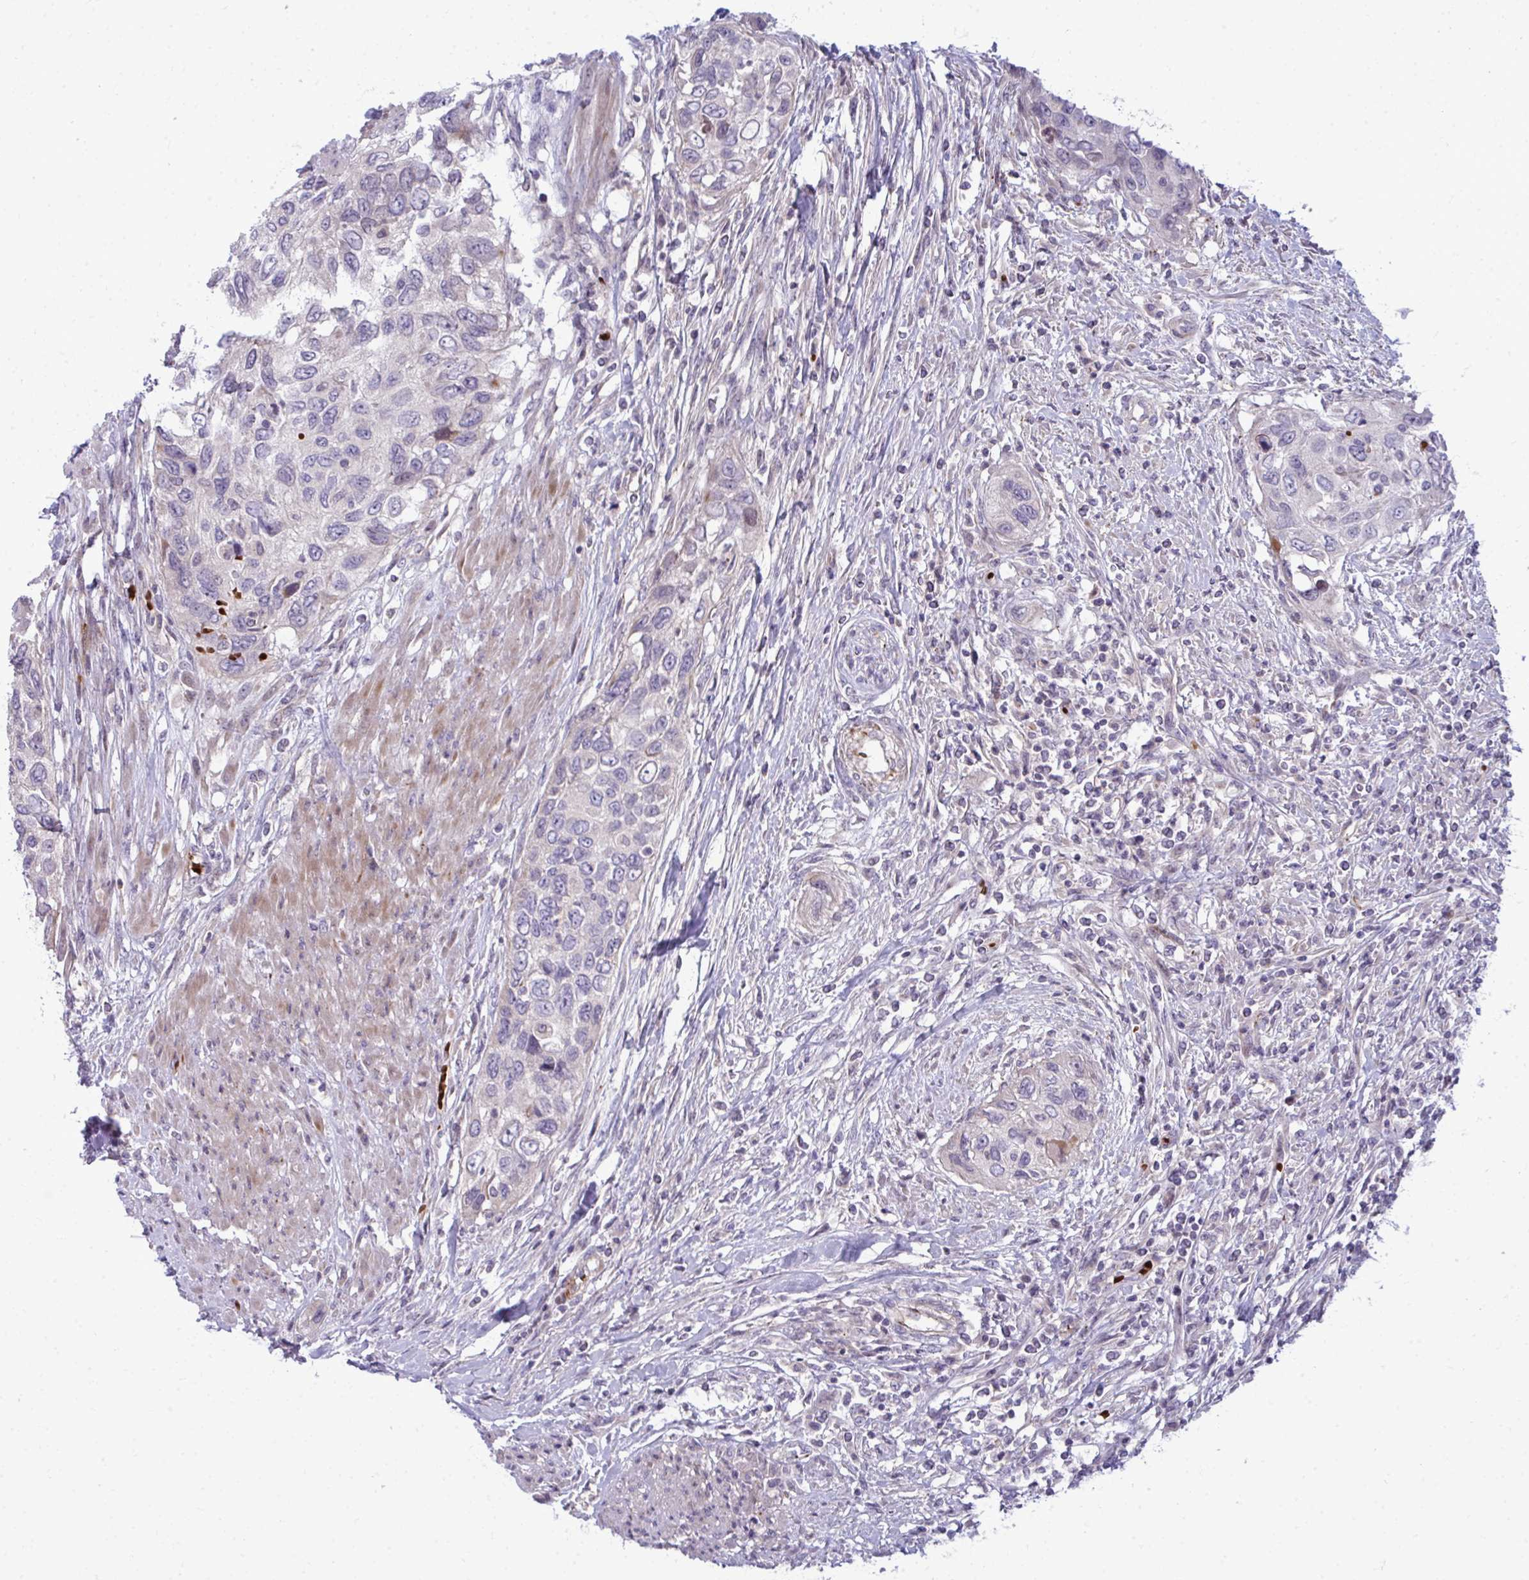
{"staining": {"intensity": "negative", "quantity": "none", "location": "none"}, "tissue": "urothelial cancer", "cell_type": "Tumor cells", "image_type": "cancer", "snomed": [{"axis": "morphology", "description": "Urothelial carcinoma, High grade"}, {"axis": "topography", "description": "Urinary bladder"}], "caption": "A photomicrograph of high-grade urothelial carcinoma stained for a protein shows no brown staining in tumor cells.", "gene": "SLC14A1", "patient": {"sex": "female", "age": 60}}